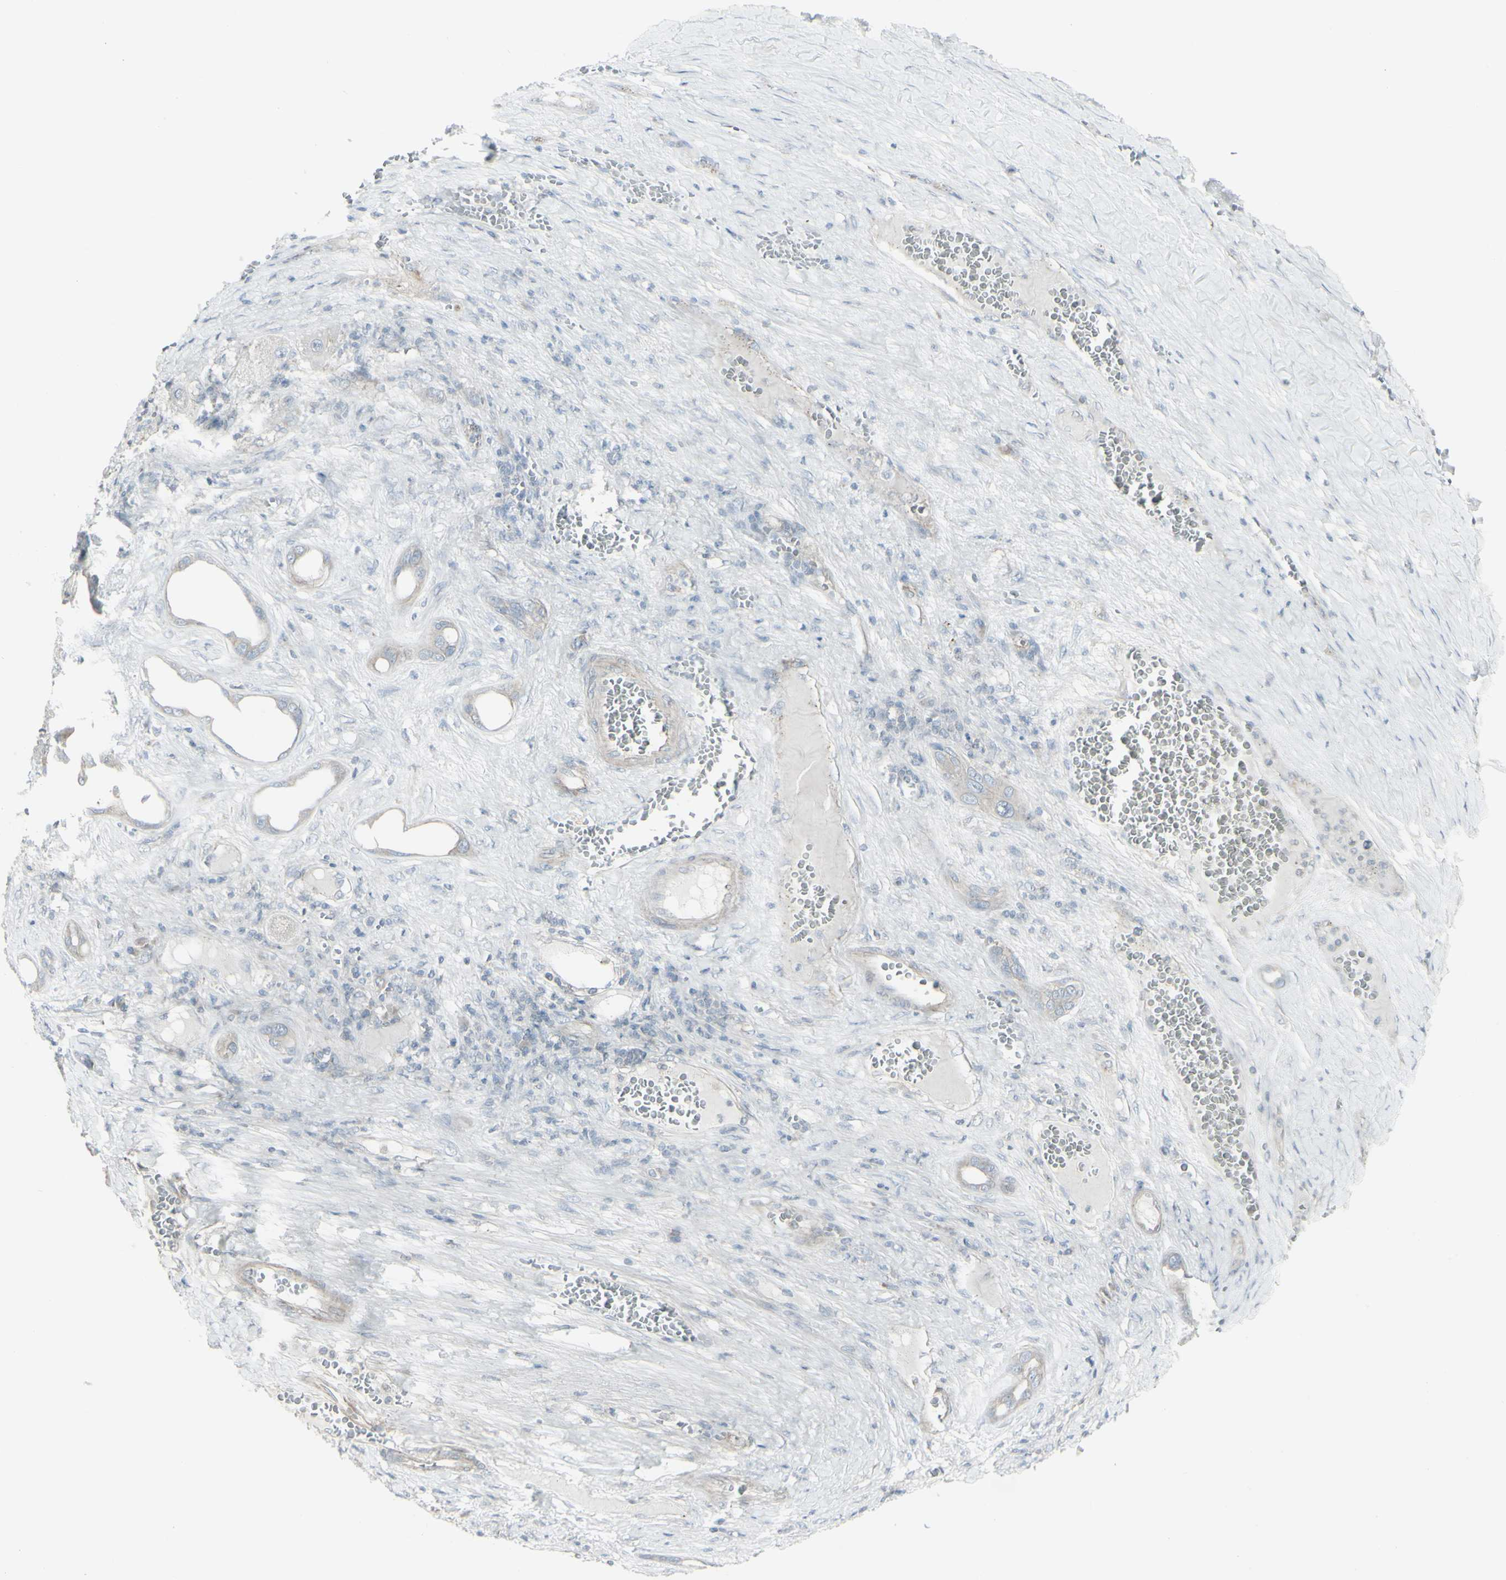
{"staining": {"intensity": "negative", "quantity": "none", "location": "none"}, "tissue": "liver cancer", "cell_type": "Tumor cells", "image_type": "cancer", "snomed": [{"axis": "morphology", "description": "Carcinoma, Hepatocellular, NOS"}, {"axis": "topography", "description": "Liver"}], "caption": "DAB immunohistochemical staining of liver cancer shows no significant staining in tumor cells.", "gene": "GALNT6", "patient": {"sex": "female", "age": 73}}